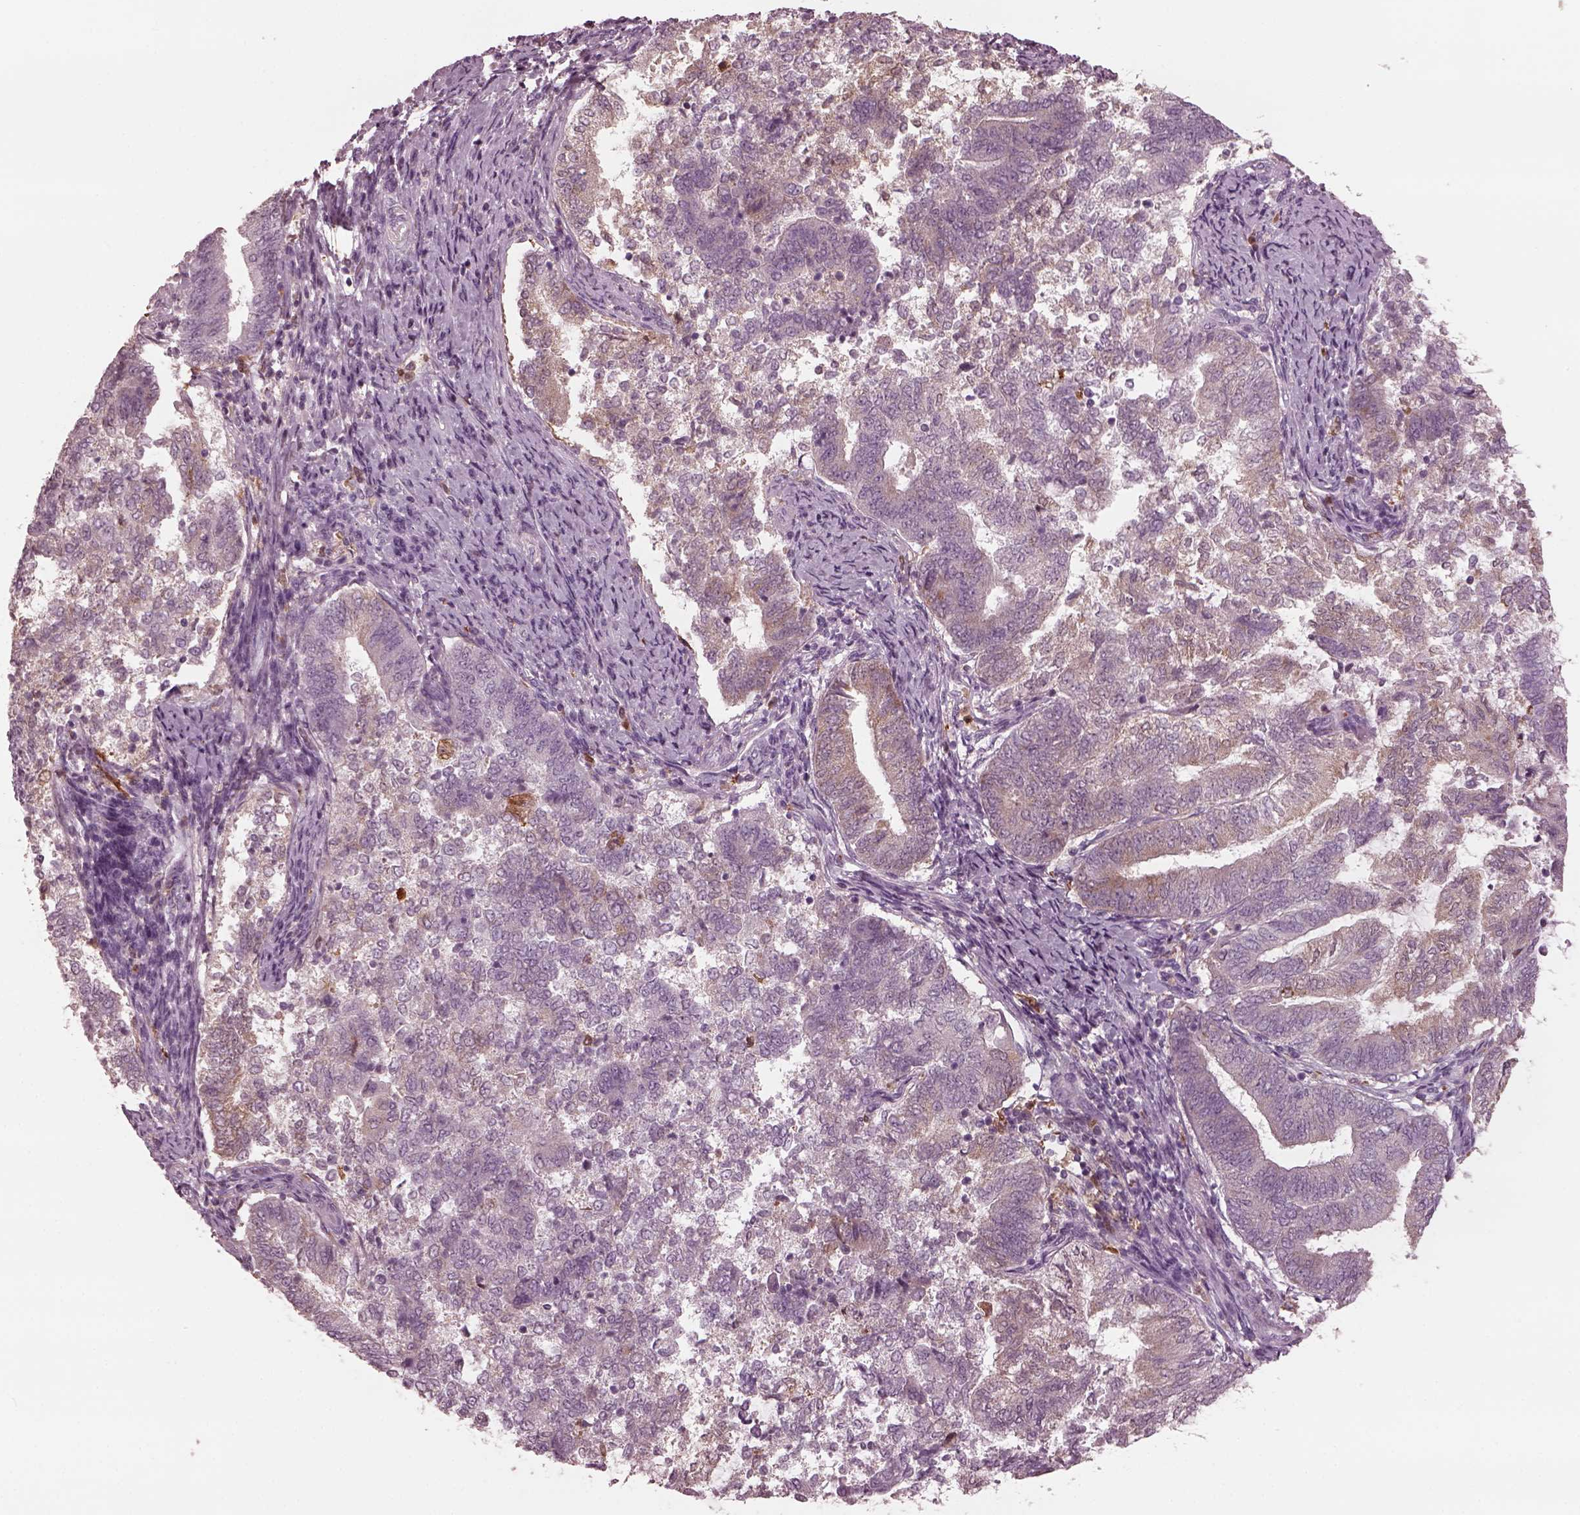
{"staining": {"intensity": "moderate", "quantity": "<25%", "location": "cytoplasmic/membranous"}, "tissue": "endometrial cancer", "cell_type": "Tumor cells", "image_type": "cancer", "snomed": [{"axis": "morphology", "description": "Adenocarcinoma, NOS"}, {"axis": "topography", "description": "Endometrium"}], "caption": "An immunohistochemistry histopathology image of neoplastic tissue is shown. Protein staining in brown labels moderate cytoplasmic/membranous positivity in endometrial cancer within tumor cells.", "gene": "PSTPIP2", "patient": {"sex": "female", "age": 65}}